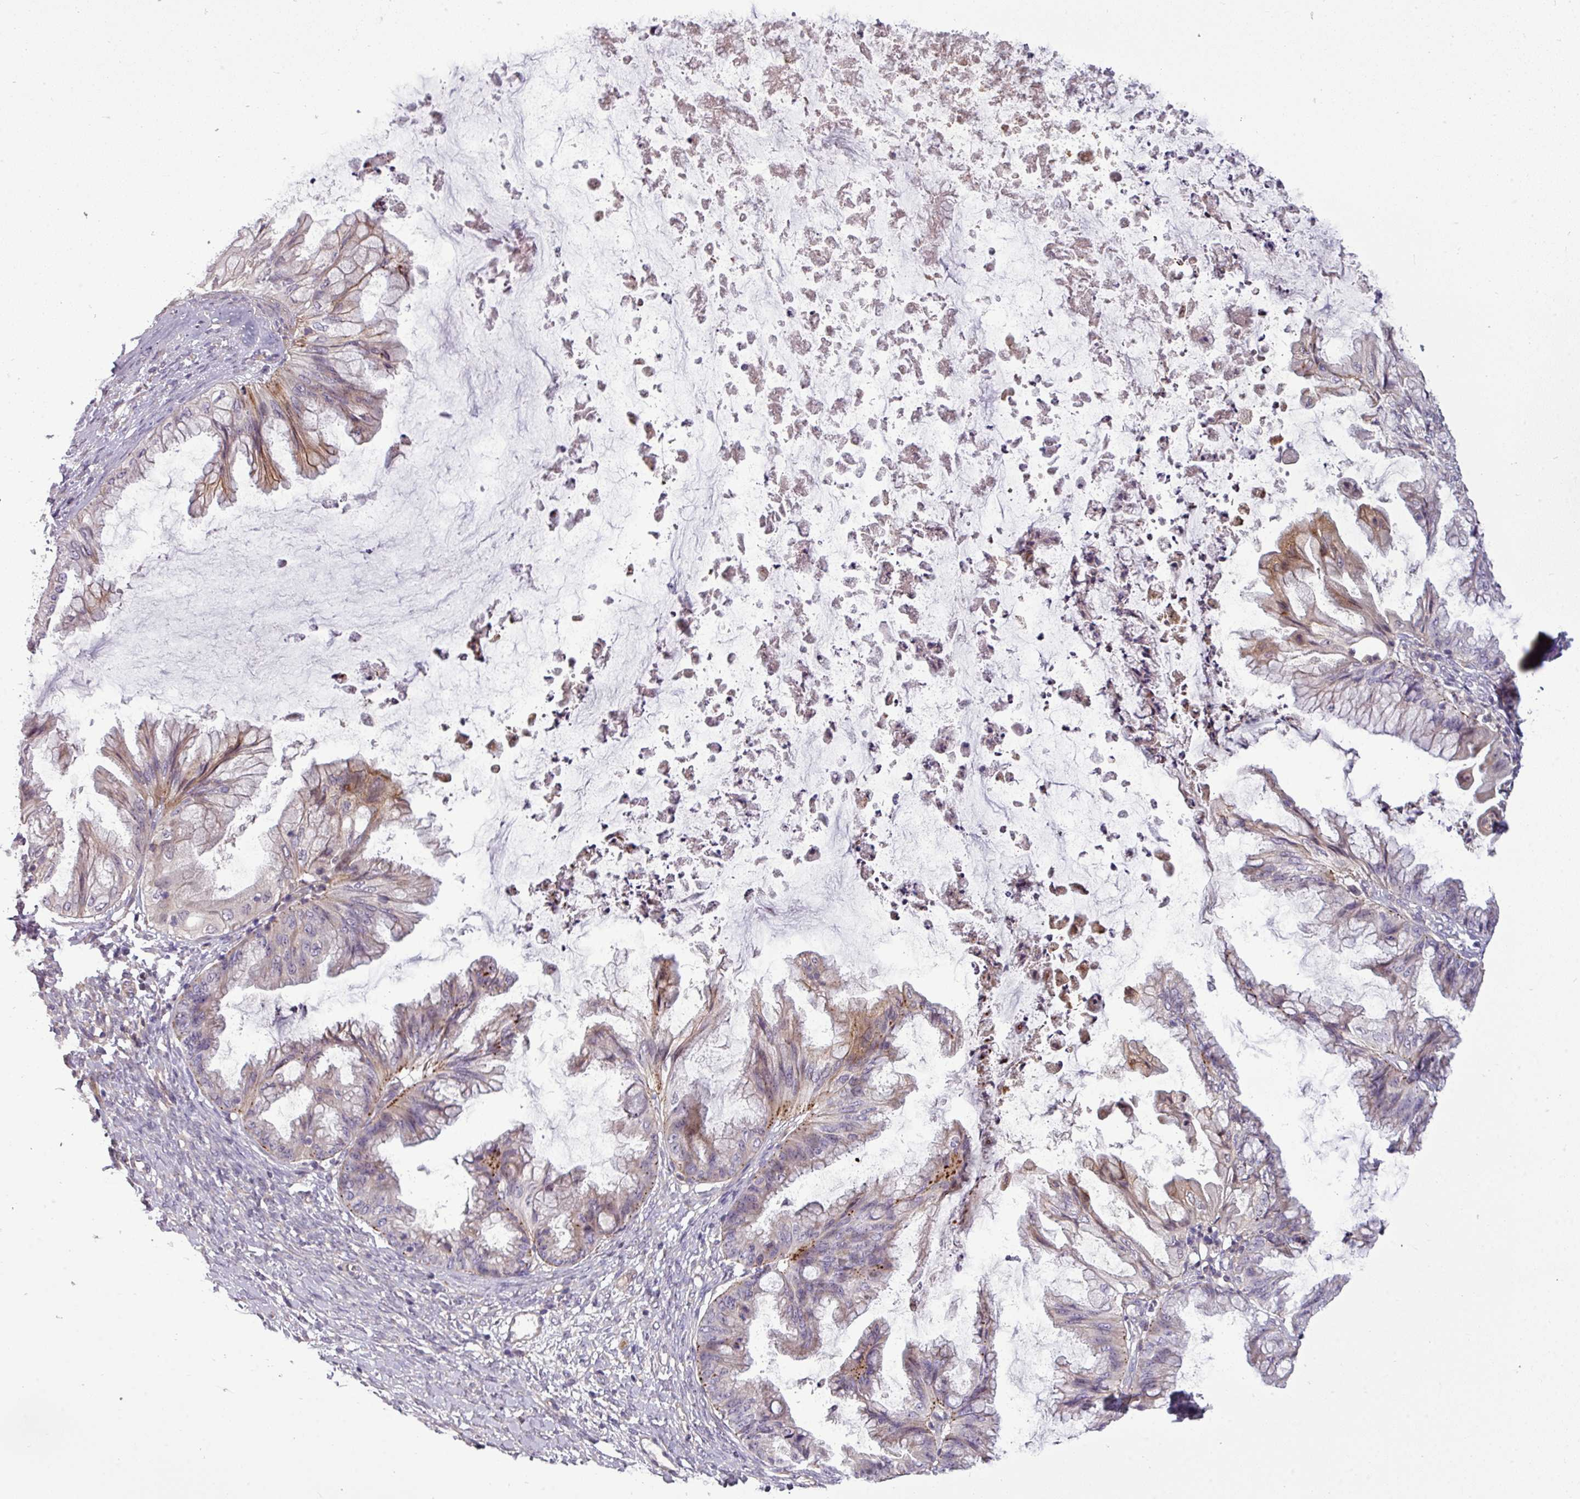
{"staining": {"intensity": "weak", "quantity": "25%-75%", "location": "cytoplasmic/membranous"}, "tissue": "ovarian cancer", "cell_type": "Tumor cells", "image_type": "cancer", "snomed": [{"axis": "morphology", "description": "Cystadenocarcinoma, mucinous, NOS"}, {"axis": "topography", "description": "Ovary"}], "caption": "A low amount of weak cytoplasmic/membranous expression is identified in about 25%-75% of tumor cells in mucinous cystadenocarcinoma (ovarian) tissue.", "gene": "ZNF35", "patient": {"sex": "female", "age": 35}}